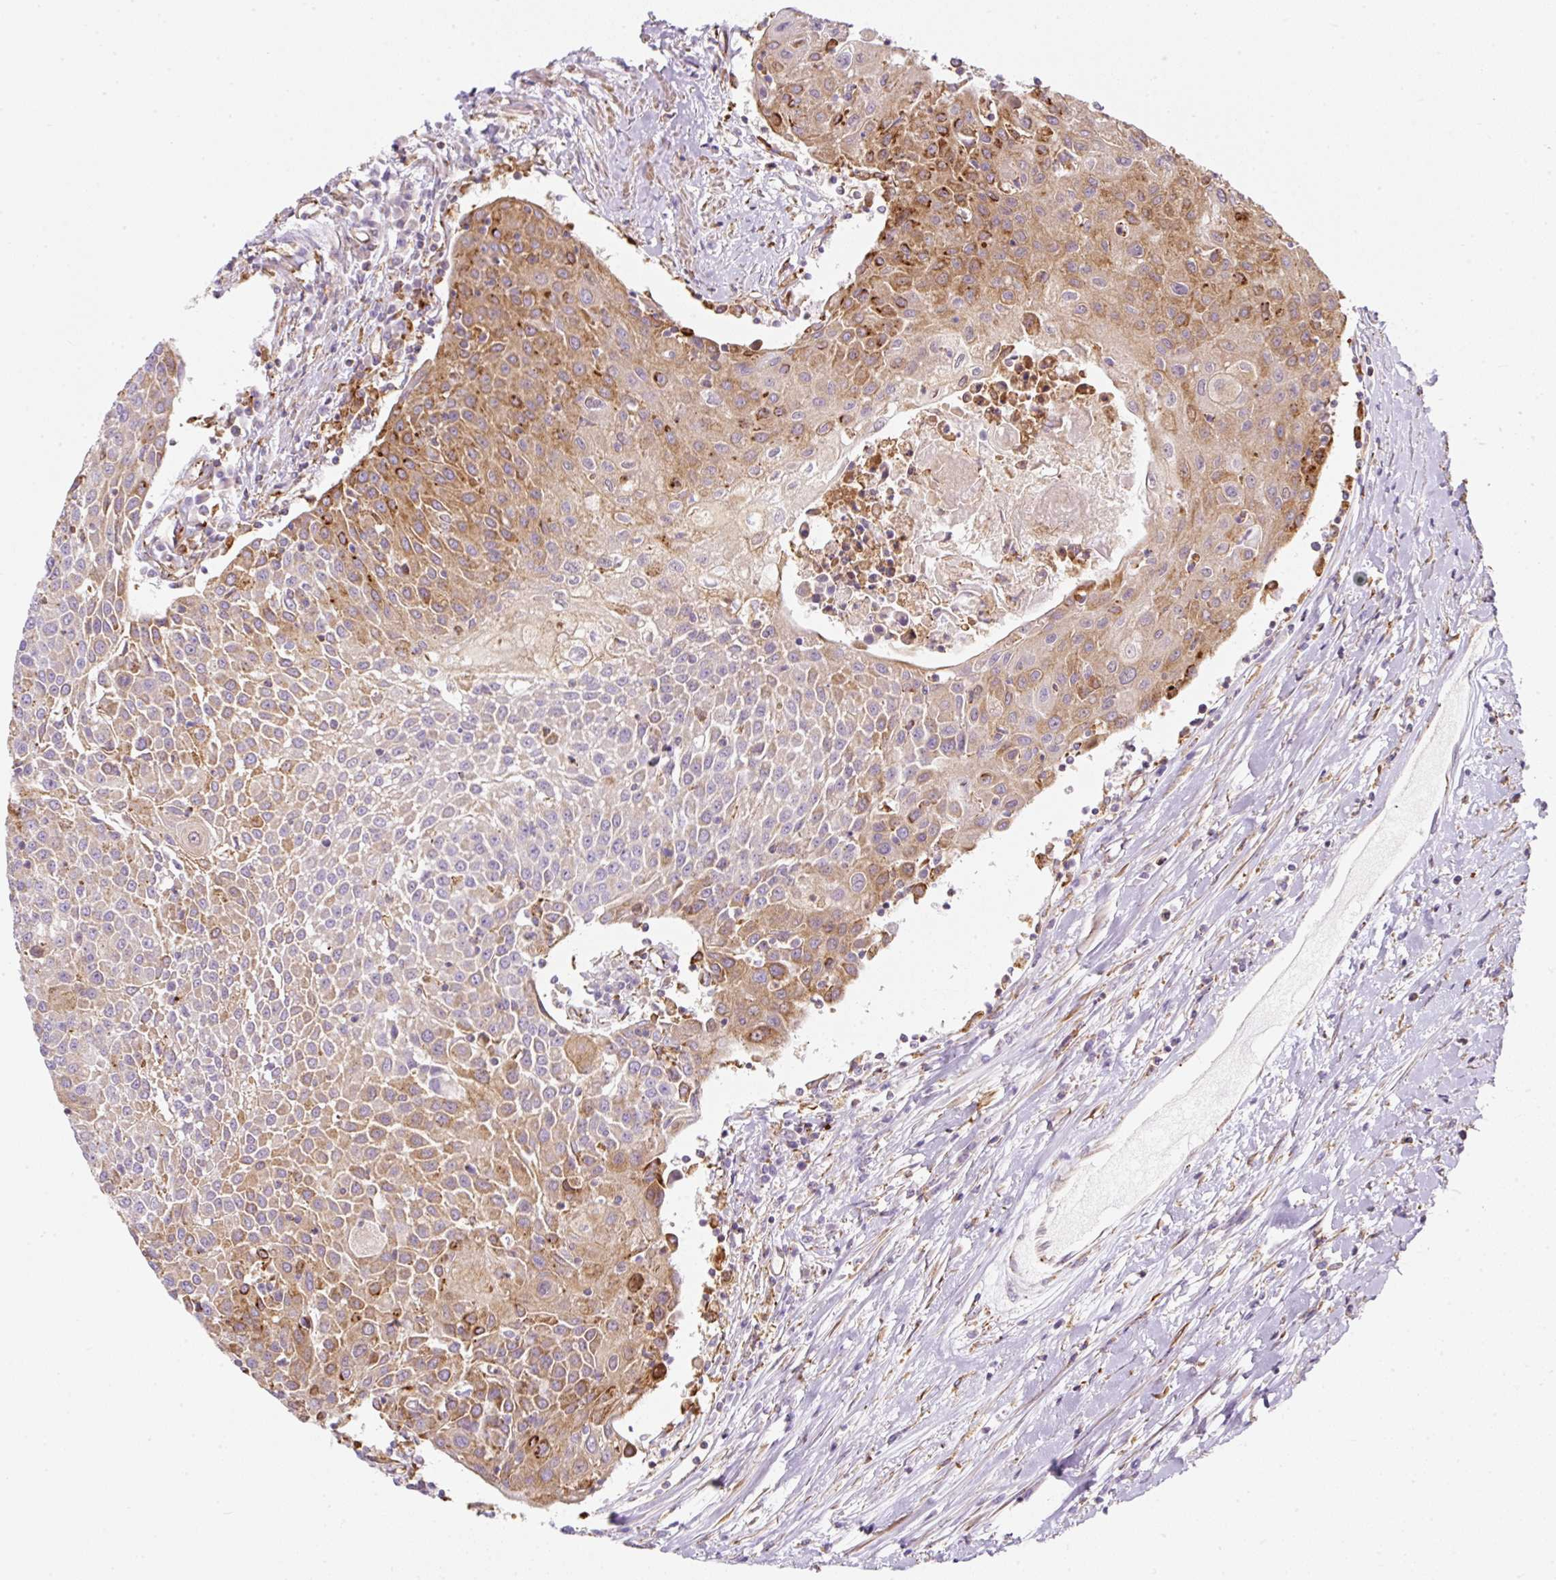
{"staining": {"intensity": "moderate", "quantity": "25%-75%", "location": "cytoplasmic/membranous"}, "tissue": "urothelial cancer", "cell_type": "Tumor cells", "image_type": "cancer", "snomed": [{"axis": "morphology", "description": "Urothelial carcinoma, High grade"}, {"axis": "topography", "description": "Urinary bladder"}], "caption": "Moderate cytoplasmic/membranous protein positivity is appreciated in about 25%-75% of tumor cells in urothelial carcinoma (high-grade). (DAB IHC, brown staining for protein, blue staining for nuclei).", "gene": "ERAP2", "patient": {"sex": "female", "age": 85}}